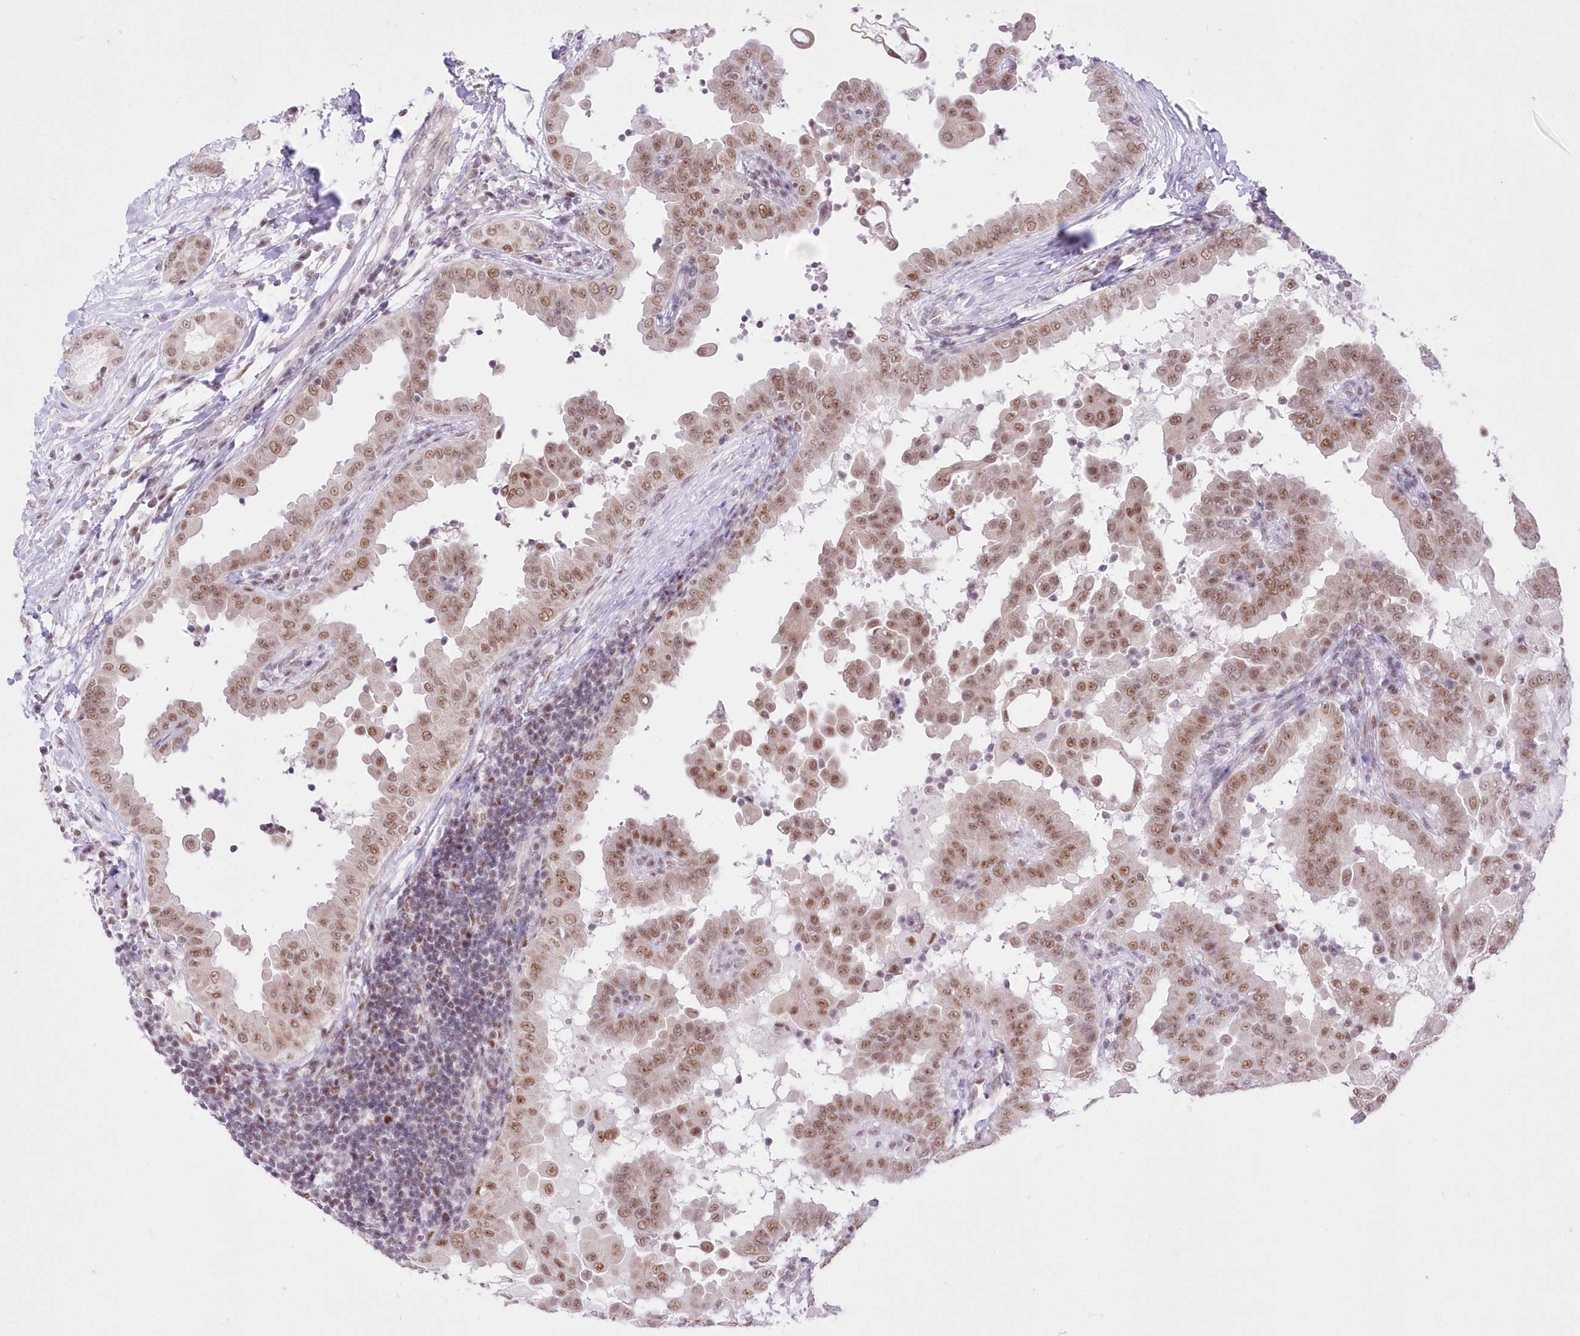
{"staining": {"intensity": "moderate", "quantity": ">75%", "location": "nuclear"}, "tissue": "thyroid cancer", "cell_type": "Tumor cells", "image_type": "cancer", "snomed": [{"axis": "morphology", "description": "Papillary adenocarcinoma, NOS"}, {"axis": "topography", "description": "Thyroid gland"}], "caption": "Thyroid cancer (papillary adenocarcinoma) was stained to show a protein in brown. There is medium levels of moderate nuclear positivity in about >75% of tumor cells.", "gene": "NSUN2", "patient": {"sex": "male", "age": 33}}